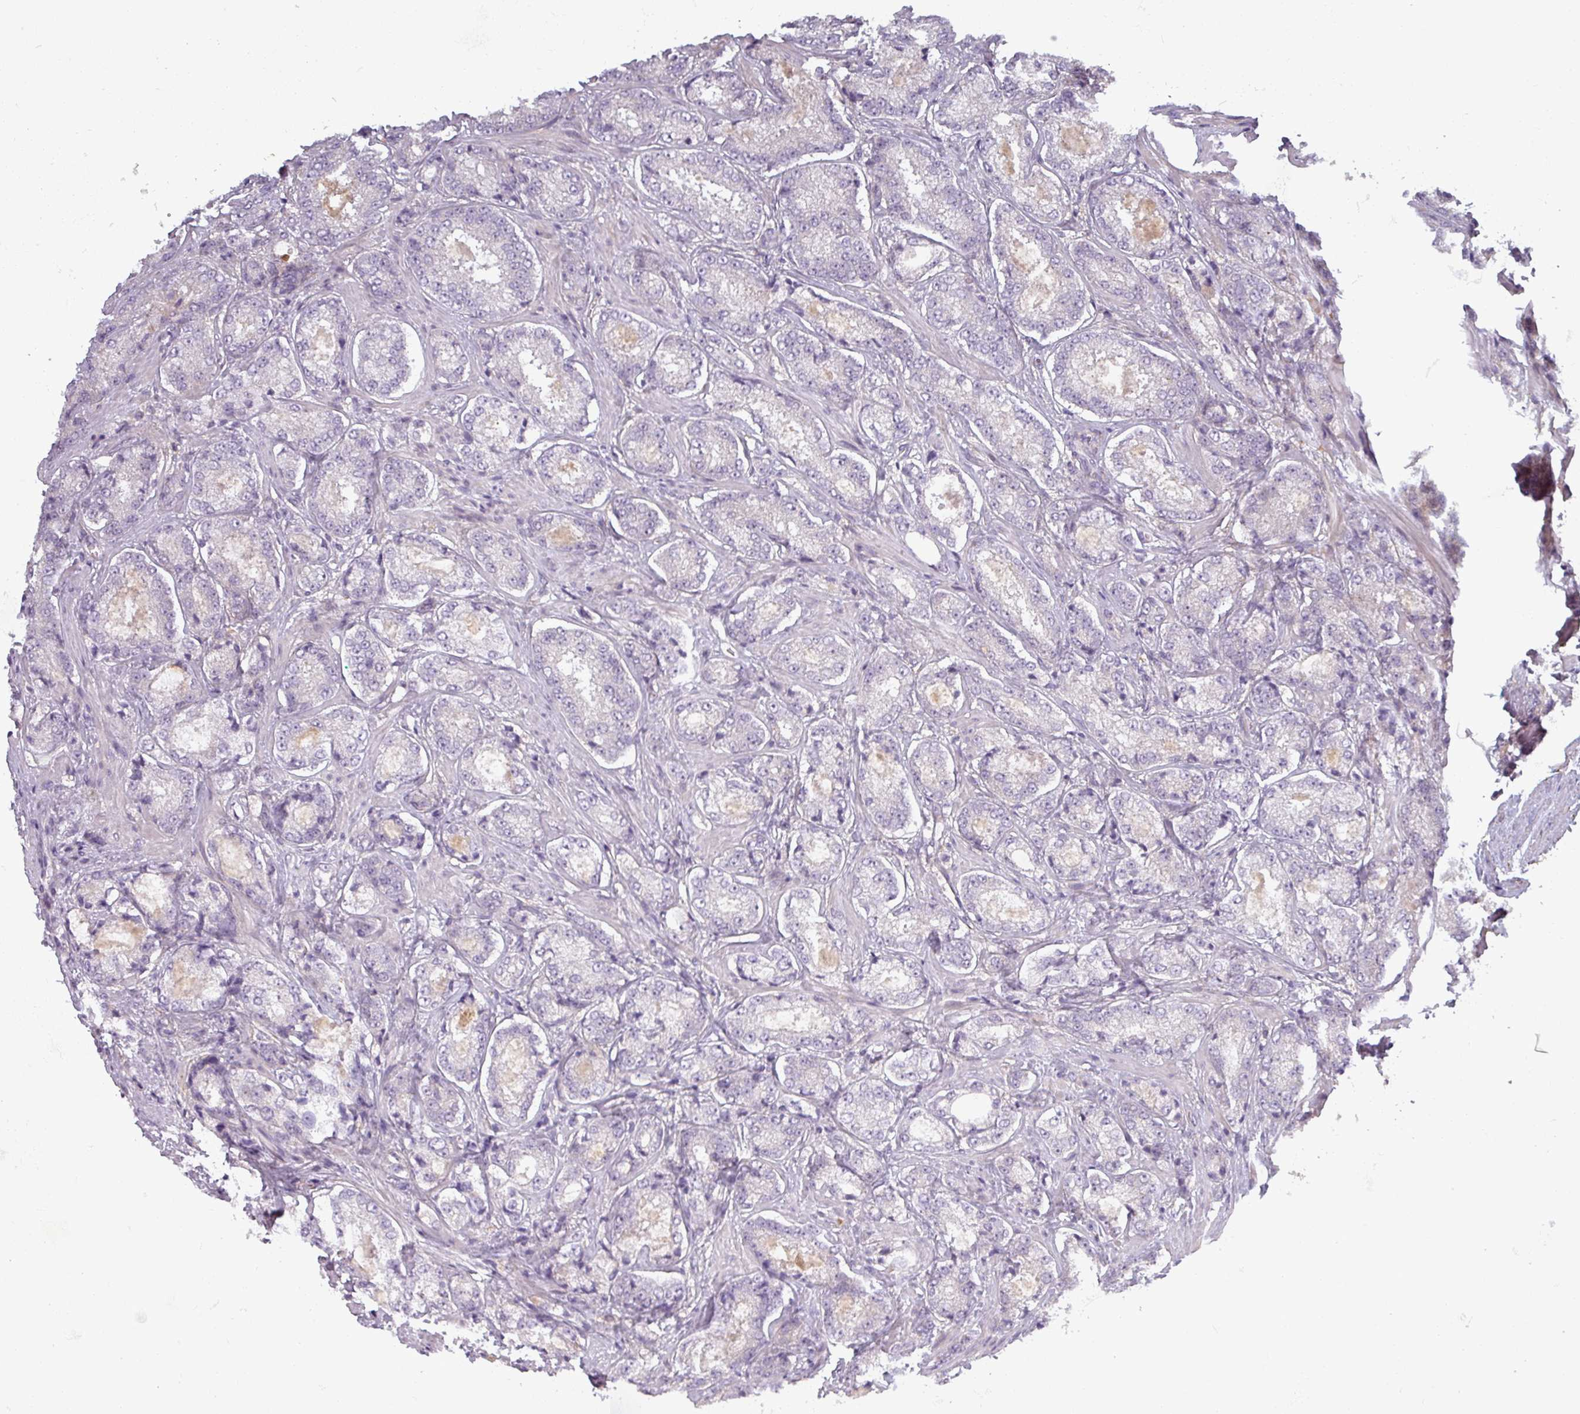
{"staining": {"intensity": "negative", "quantity": "none", "location": "none"}, "tissue": "prostate cancer", "cell_type": "Tumor cells", "image_type": "cancer", "snomed": [{"axis": "morphology", "description": "Adenocarcinoma, Low grade"}, {"axis": "topography", "description": "Prostate"}], "caption": "Immunohistochemistry (IHC) of low-grade adenocarcinoma (prostate) exhibits no positivity in tumor cells.", "gene": "C2orf16", "patient": {"sex": "male", "age": 74}}